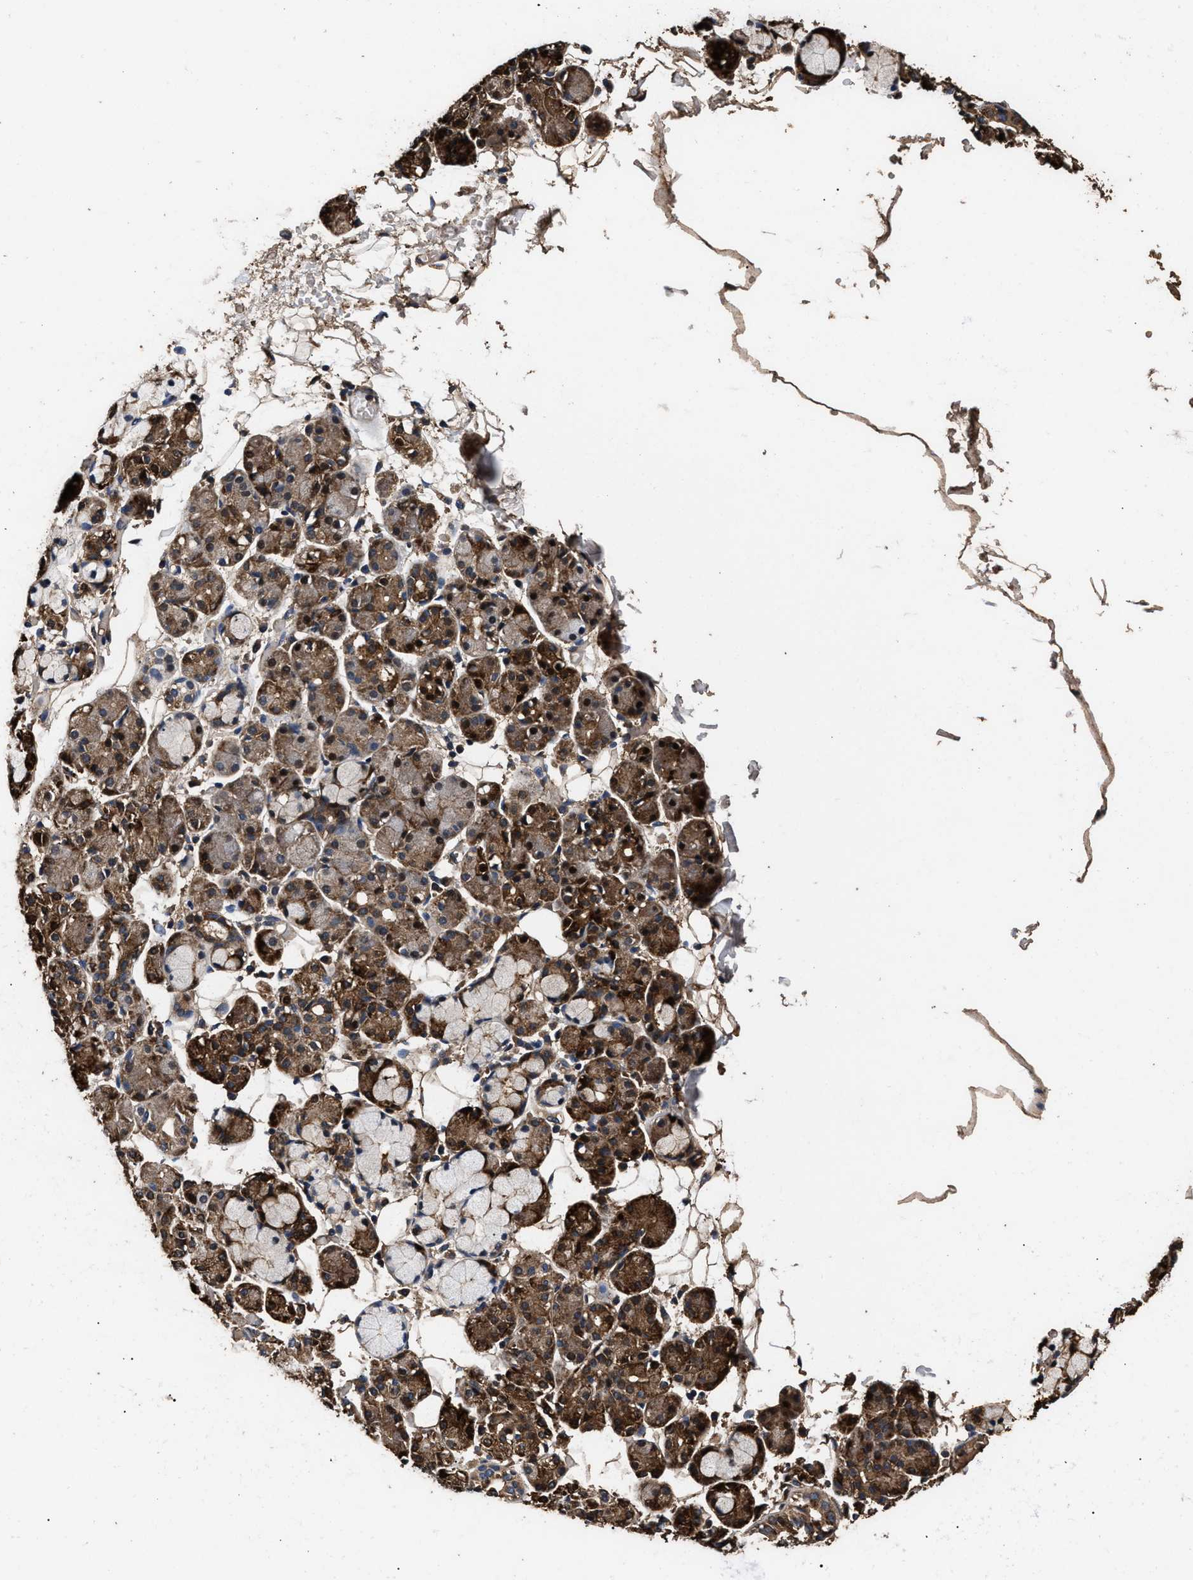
{"staining": {"intensity": "moderate", "quantity": "25%-75%", "location": "cytoplasmic/membranous"}, "tissue": "salivary gland", "cell_type": "Glandular cells", "image_type": "normal", "snomed": [{"axis": "morphology", "description": "Normal tissue, NOS"}, {"axis": "topography", "description": "Salivary gland"}], "caption": "The photomicrograph reveals immunohistochemical staining of unremarkable salivary gland. There is moderate cytoplasmic/membranous positivity is identified in about 25%-75% of glandular cells. (brown staining indicates protein expression, while blue staining denotes nuclei).", "gene": "ENSG00000286112", "patient": {"sex": "male", "age": 63}}